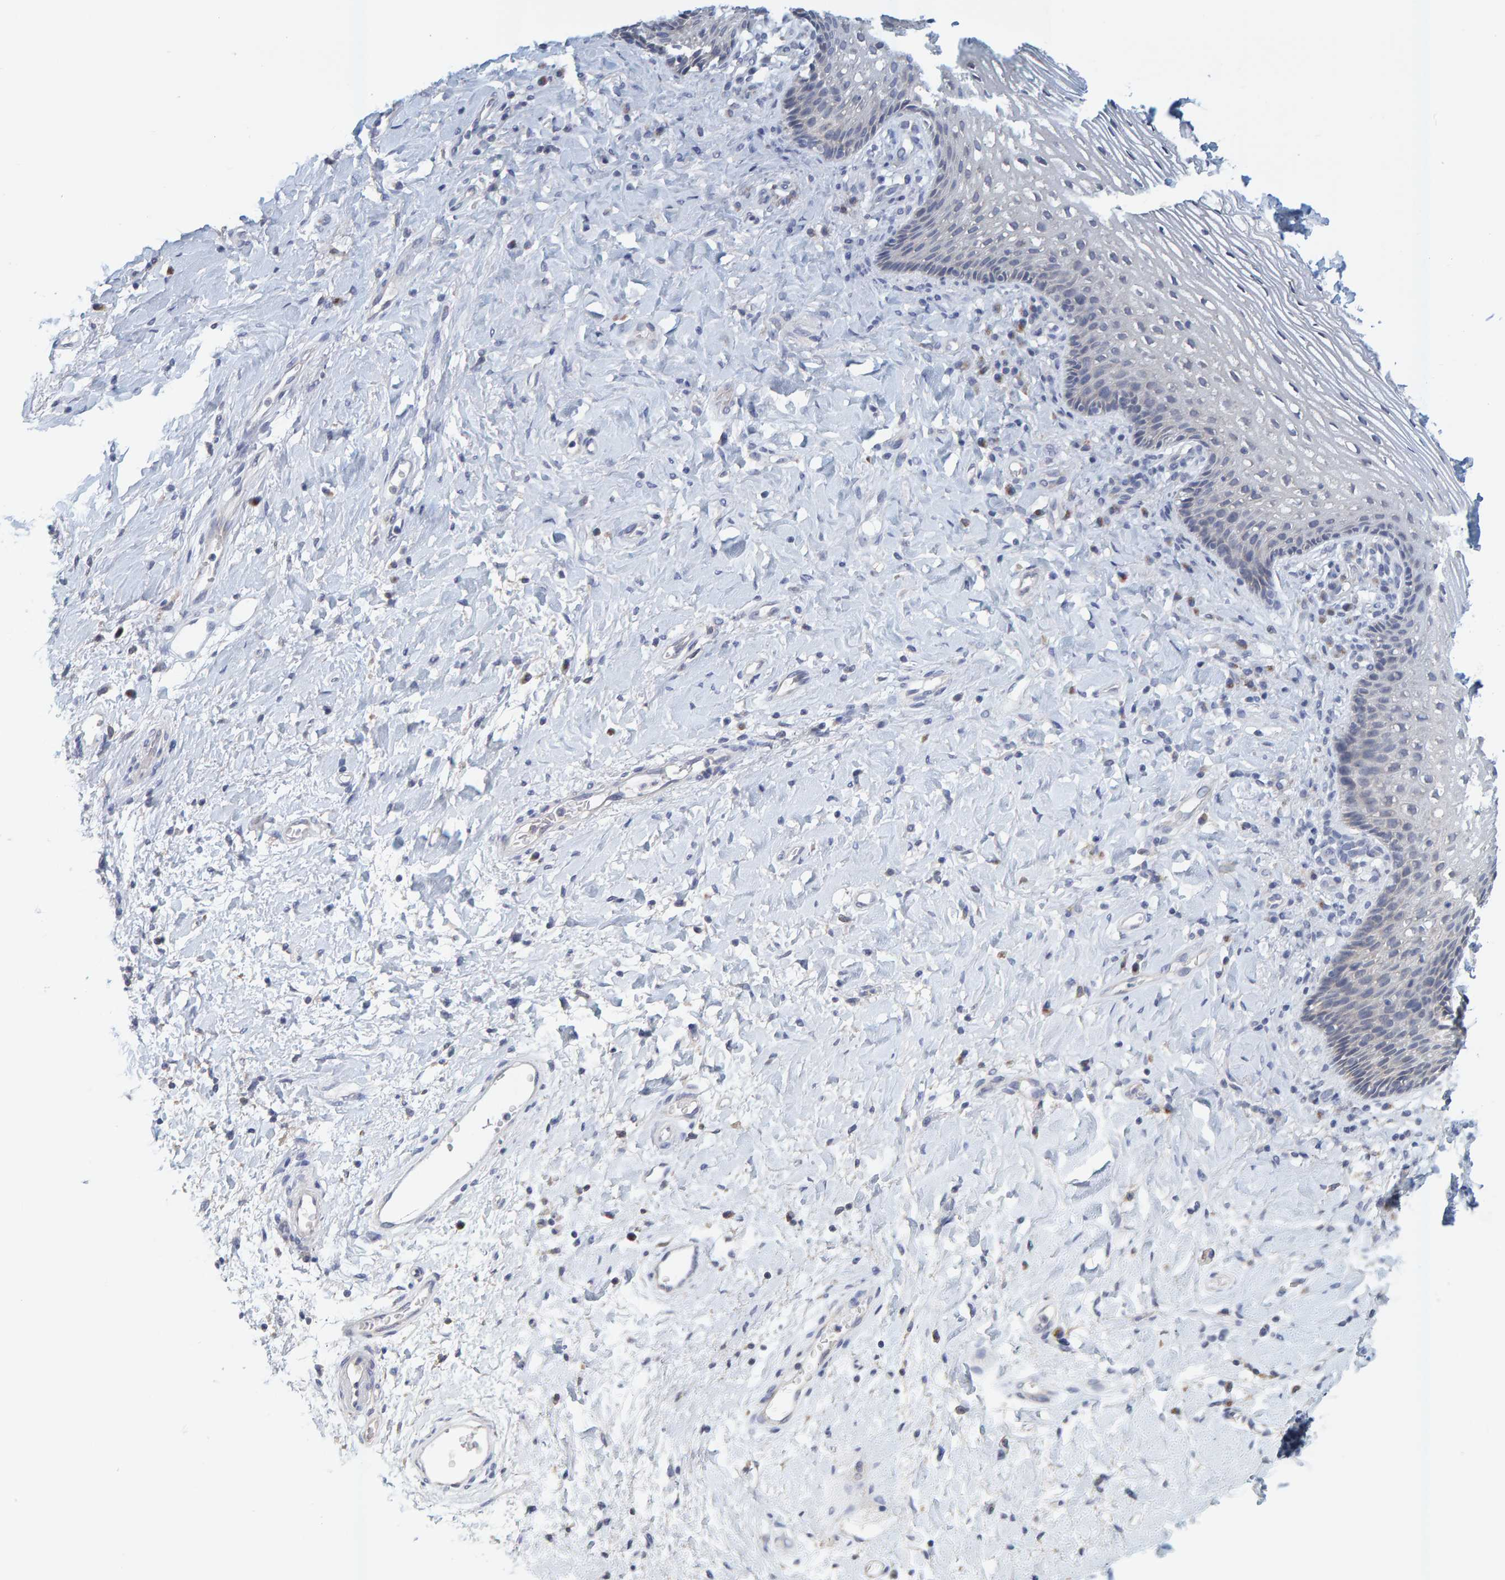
{"staining": {"intensity": "negative", "quantity": "none", "location": "none"}, "tissue": "vagina", "cell_type": "Squamous epithelial cells", "image_type": "normal", "snomed": [{"axis": "morphology", "description": "Normal tissue, NOS"}, {"axis": "topography", "description": "Vagina"}], "caption": "Image shows no significant protein expression in squamous epithelial cells of unremarkable vagina. (DAB immunohistochemistry (IHC), high magnification).", "gene": "SGPL1", "patient": {"sex": "female", "age": 60}}